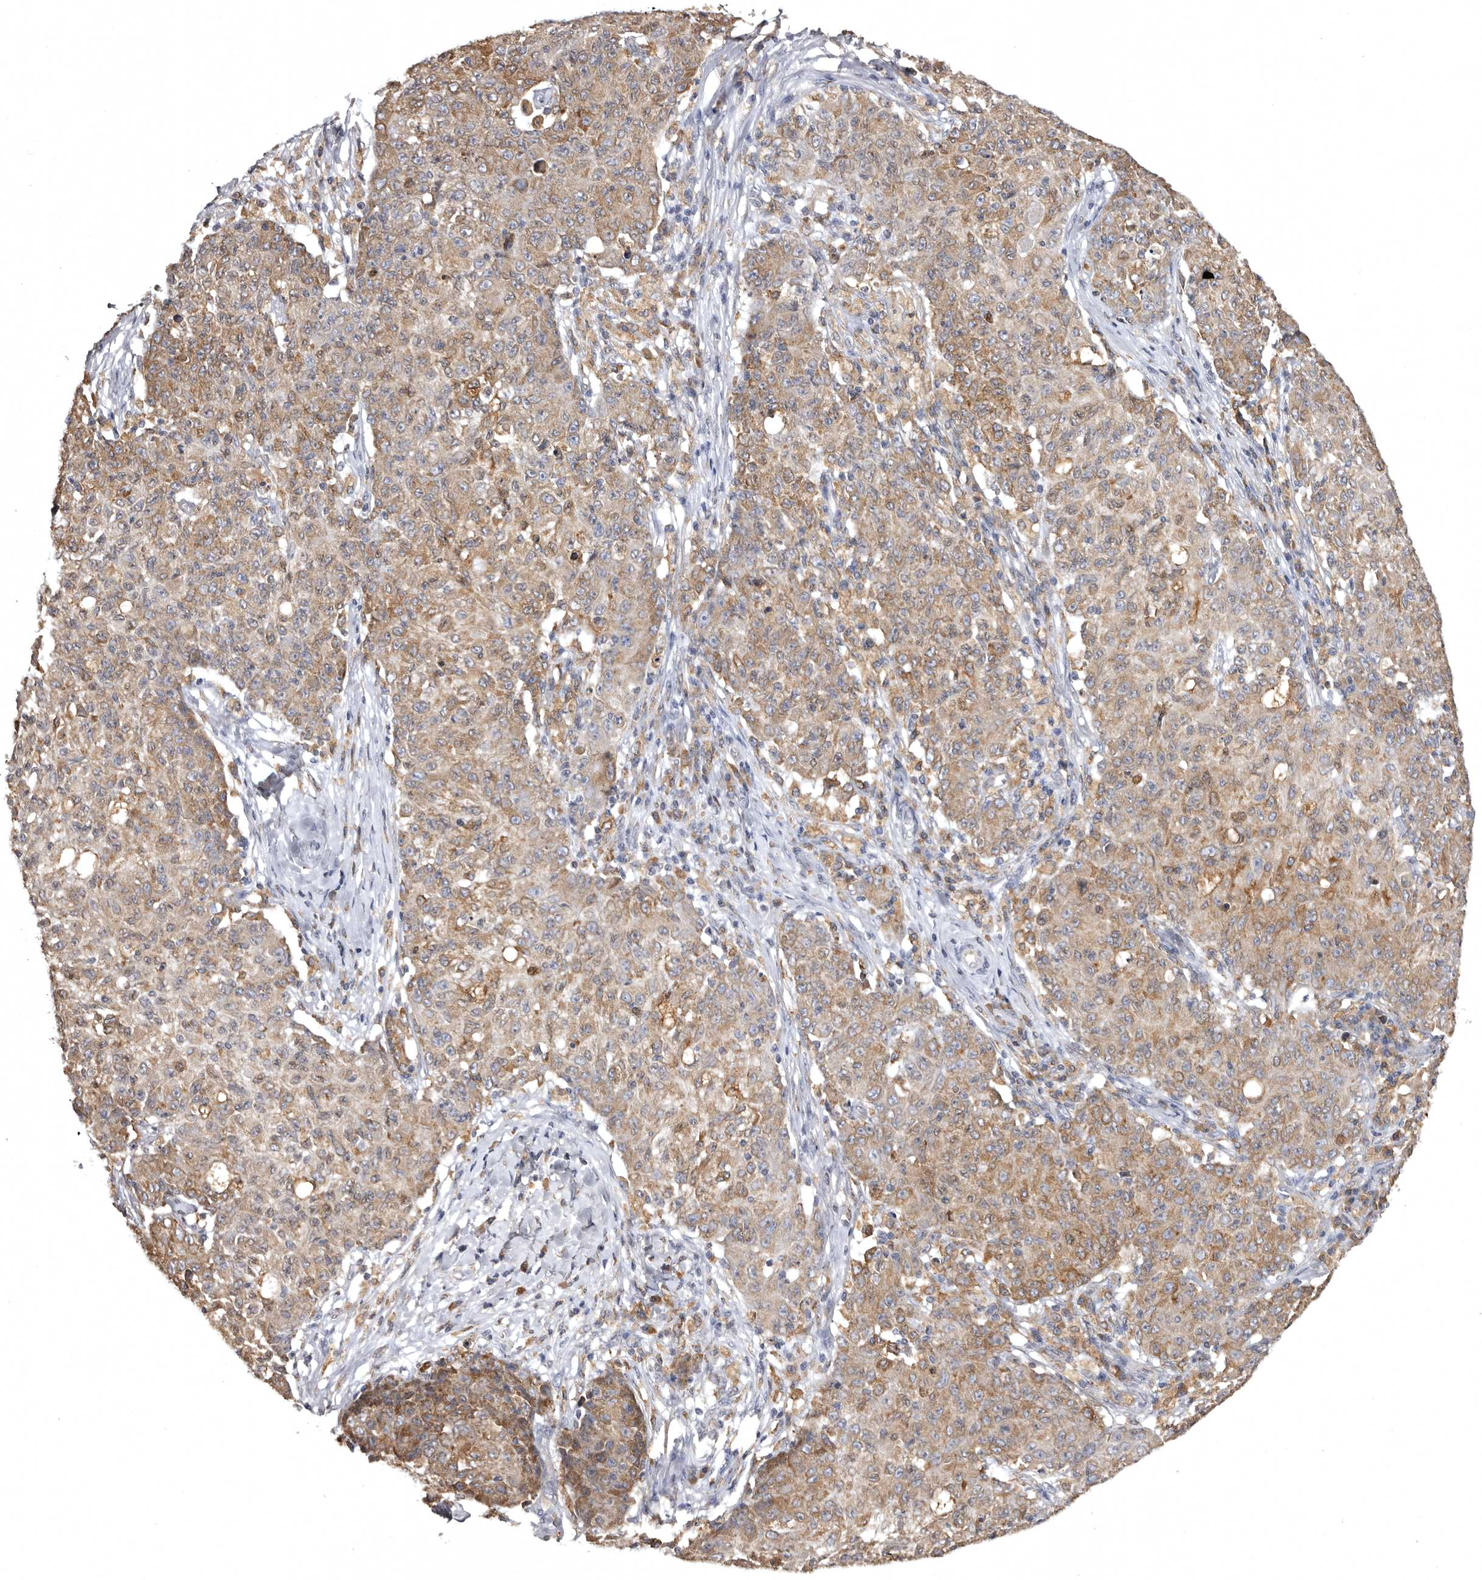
{"staining": {"intensity": "moderate", "quantity": ">75%", "location": "cytoplasmic/membranous"}, "tissue": "ovarian cancer", "cell_type": "Tumor cells", "image_type": "cancer", "snomed": [{"axis": "morphology", "description": "Carcinoma, endometroid"}, {"axis": "topography", "description": "Ovary"}], "caption": "Protein analysis of ovarian endometroid carcinoma tissue reveals moderate cytoplasmic/membranous expression in about >75% of tumor cells.", "gene": "INKA2", "patient": {"sex": "female", "age": 42}}